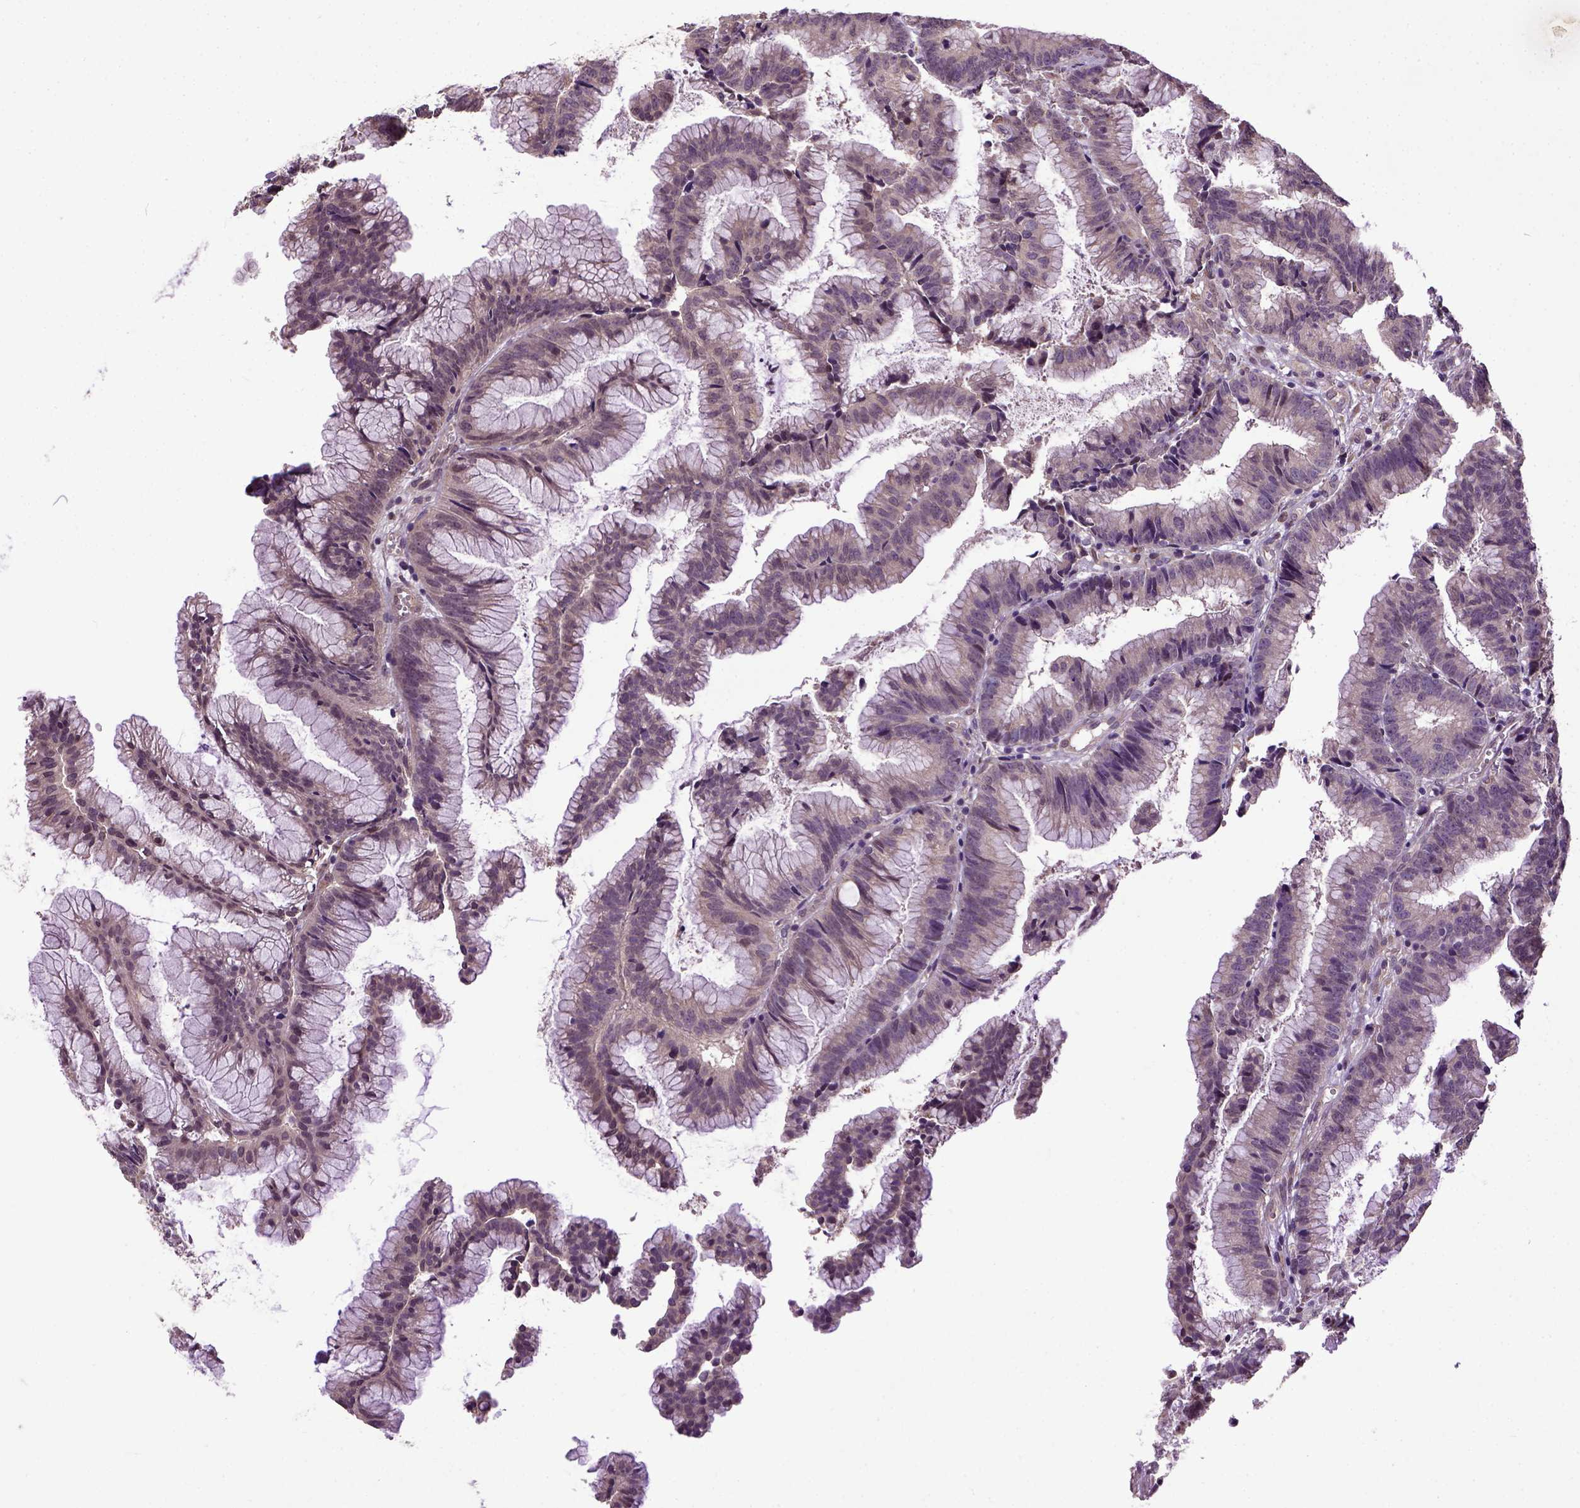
{"staining": {"intensity": "negative", "quantity": "none", "location": "none"}, "tissue": "colorectal cancer", "cell_type": "Tumor cells", "image_type": "cancer", "snomed": [{"axis": "morphology", "description": "Adenocarcinoma, NOS"}, {"axis": "topography", "description": "Colon"}], "caption": "Immunohistochemical staining of human colorectal adenocarcinoma shows no significant staining in tumor cells.", "gene": "UBA3", "patient": {"sex": "female", "age": 78}}